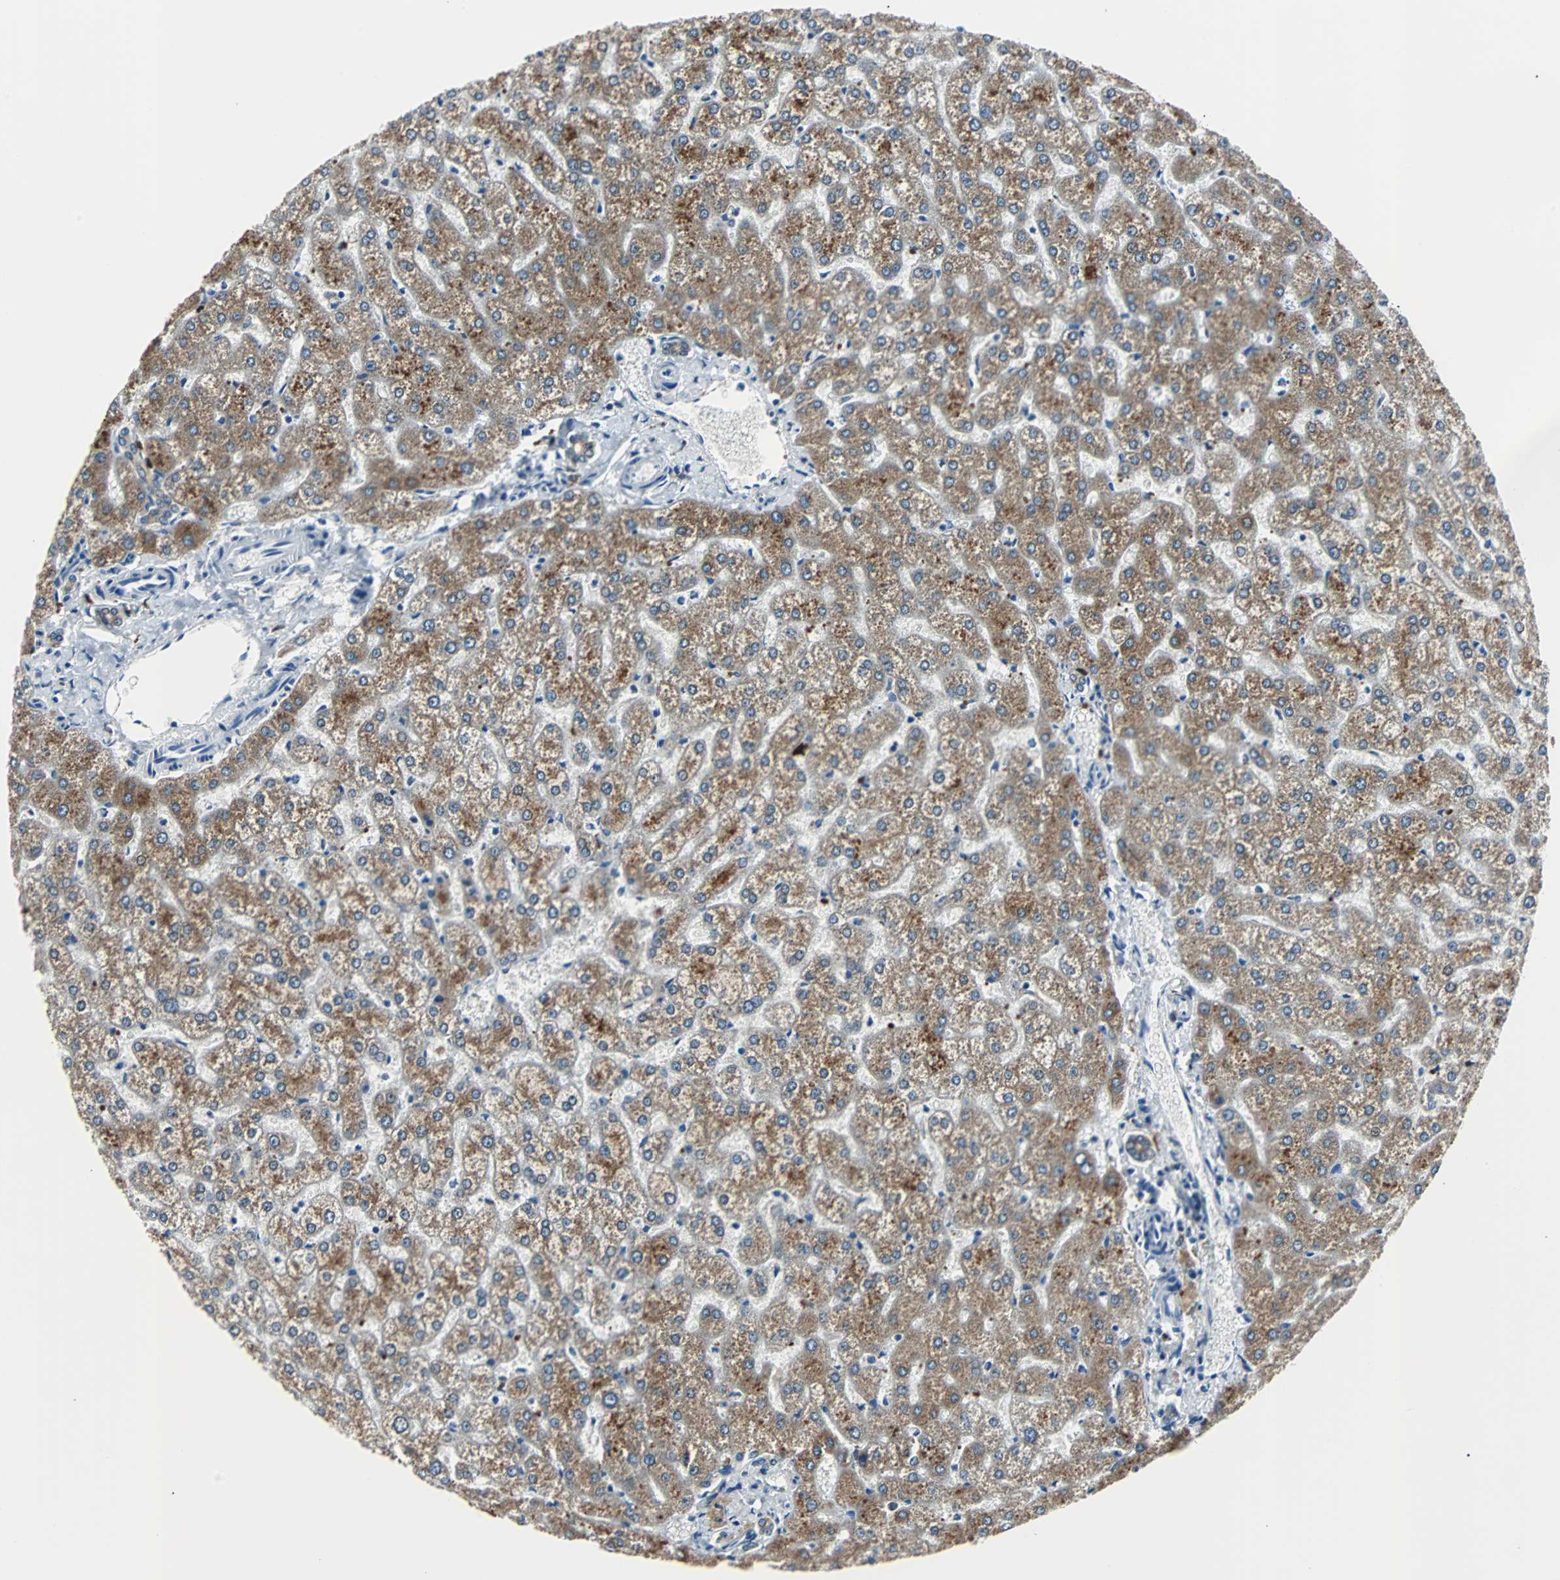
{"staining": {"intensity": "weak", "quantity": ">75%", "location": "cytoplasmic/membranous"}, "tissue": "liver", "cell_type": "Cholangiocytes", "image_type": "normal", "snomed": [{"axis": "morphology", "description": "Normal tissue, NOS"}, {"axis": "topography", "description": "Liver"}], "caption": "Immunohistochemical staining of unremarkable human liver shows >75% levels of weak cytoplasmic/membranous protein positivity in about >75% of cholangiocytes.", "gene": "PDIA4", "patient": {"sex": "female", "age": 32}}